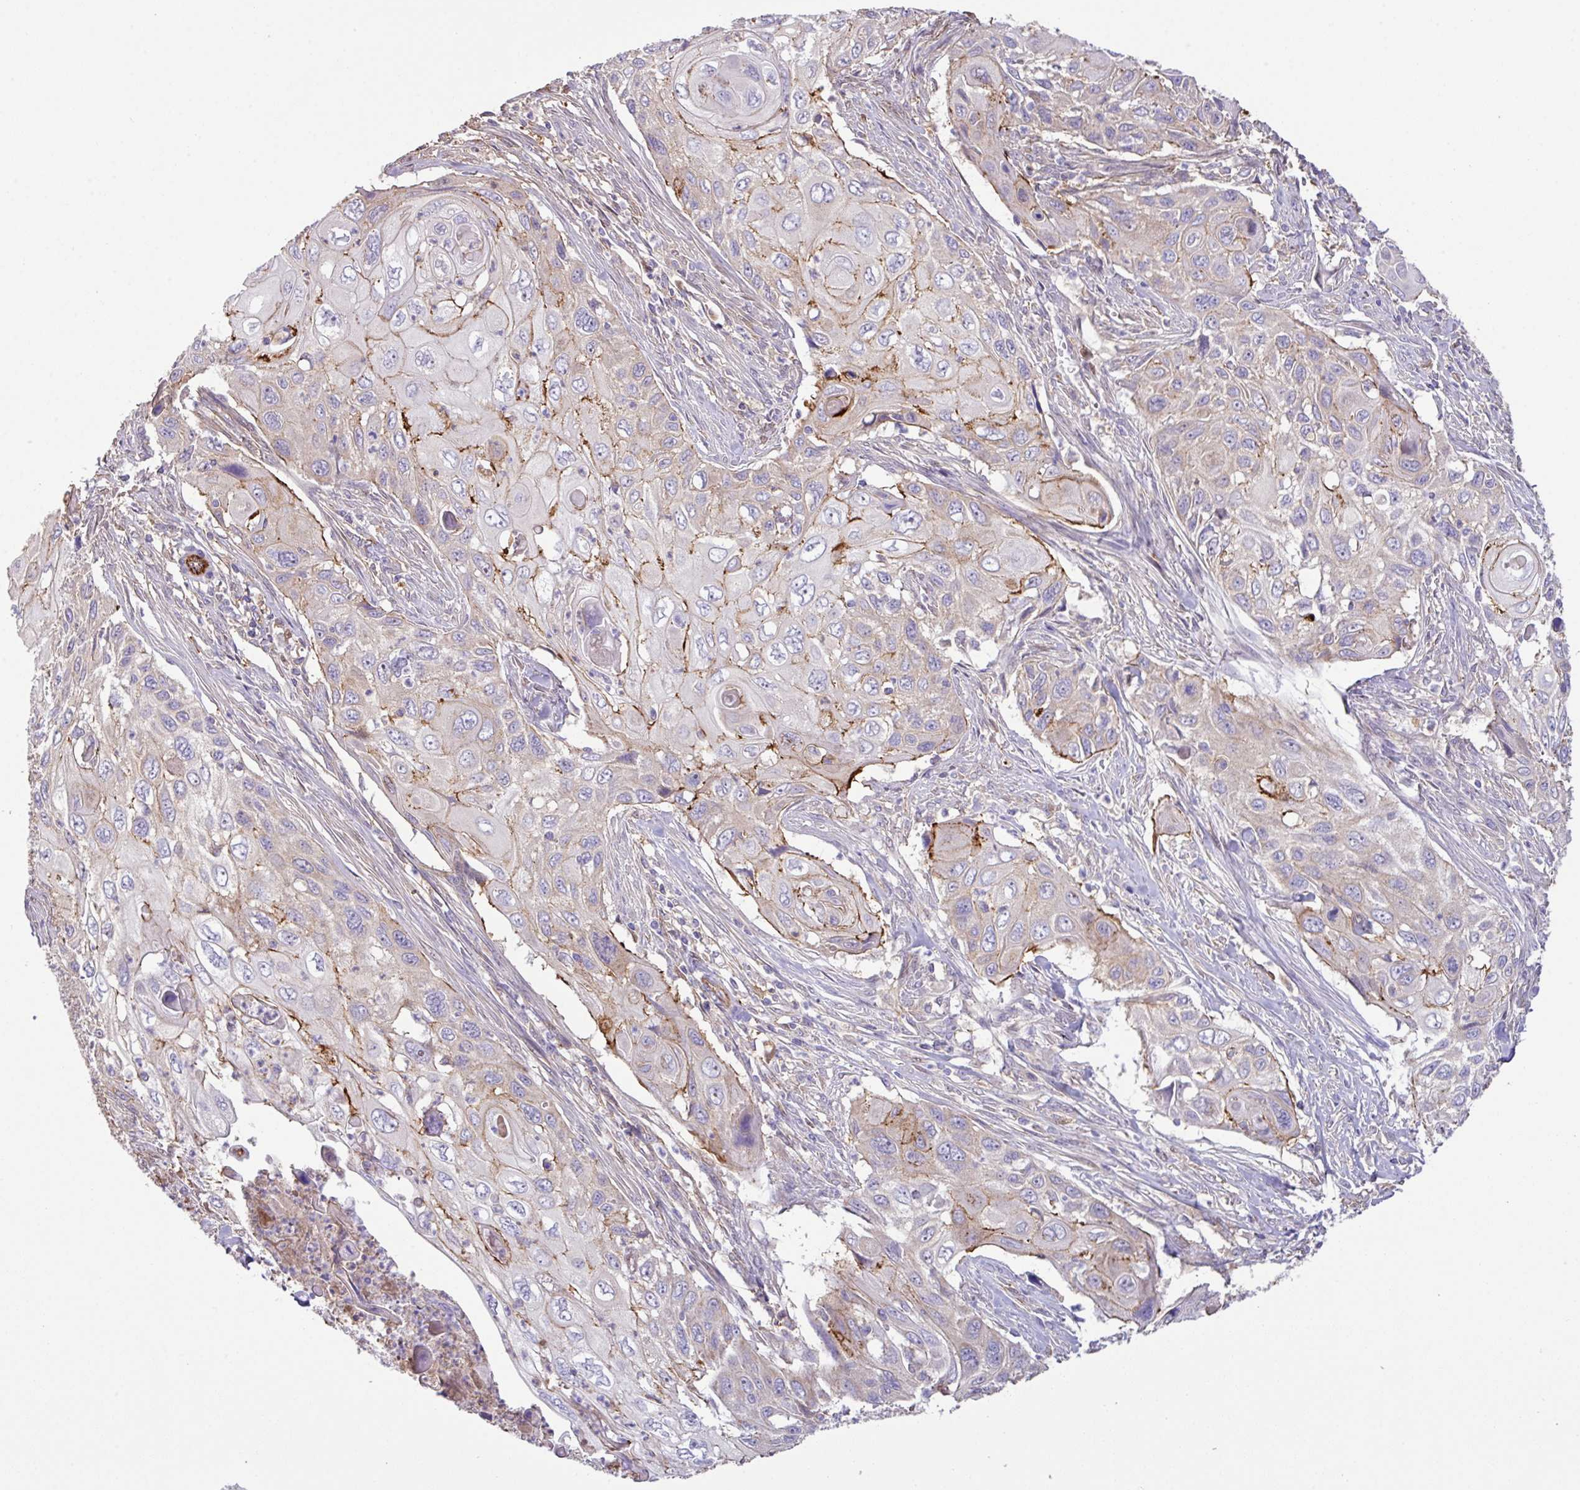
{"staining": {"intensity": "moderate", "quantity": "<25%", "location": "cytoplasmic/membranous"}, "tissue": "cervical cancer", "cell_type": "Tumor cells", "image_type": "cancer", "snomed": [{"axis": "morphology", "description": "Squamous cell carcinoma, NOS"}, {"axis": "topography", "description": "Cervix"}], "caption": "A high-resolution image shows immunohistochemistry staining of squamous cell carcinoma (cervical), which demonstrates moderate cytoplasmic/membranous positivity in about <25% of tumor cells. The protein is shown in brown color, while the nuclei are stained blue.", "gene": "LRRC53", "patient": {"sex": "female", "age": 70}}